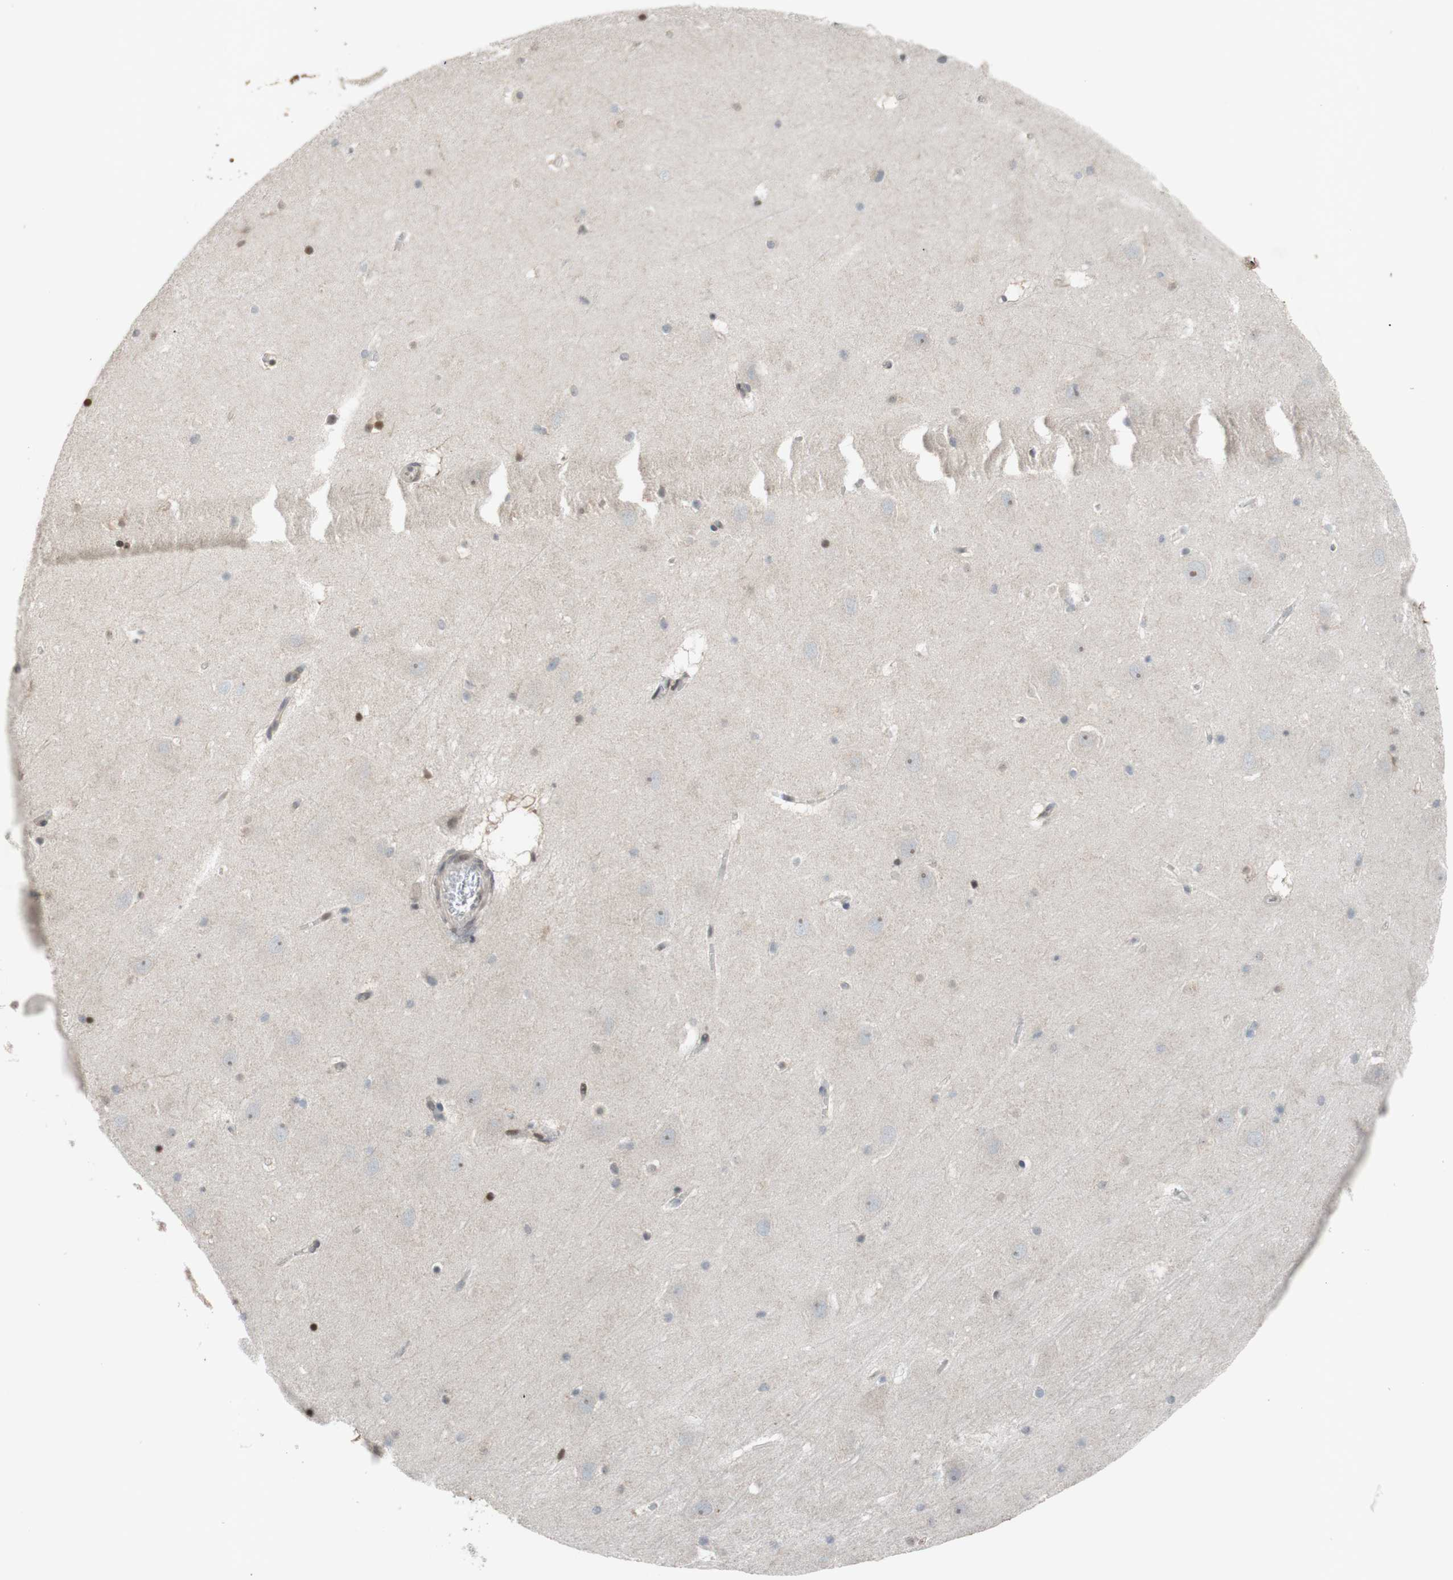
{"staining": {"intensity": "strong", "quantity": "25%-75%", "location": "nuclear"}, "tissue": "hippocampus", "cell_type": "Glial cells", "image_type": "normal", "snomed": [{"axis": "morphology", "description": "Normal tissue, NOS"}, {"axis": "topography", "description": "Hippocampus"}], "caption": "A photomicrograph showing strong nuclear expression in approximately 25%-75% of glial cells in normal hippocampus, as visualized by brown immunohistochemical staining.", "gene": "MCM6", "patient": {"sex": "male", "age": 45}}